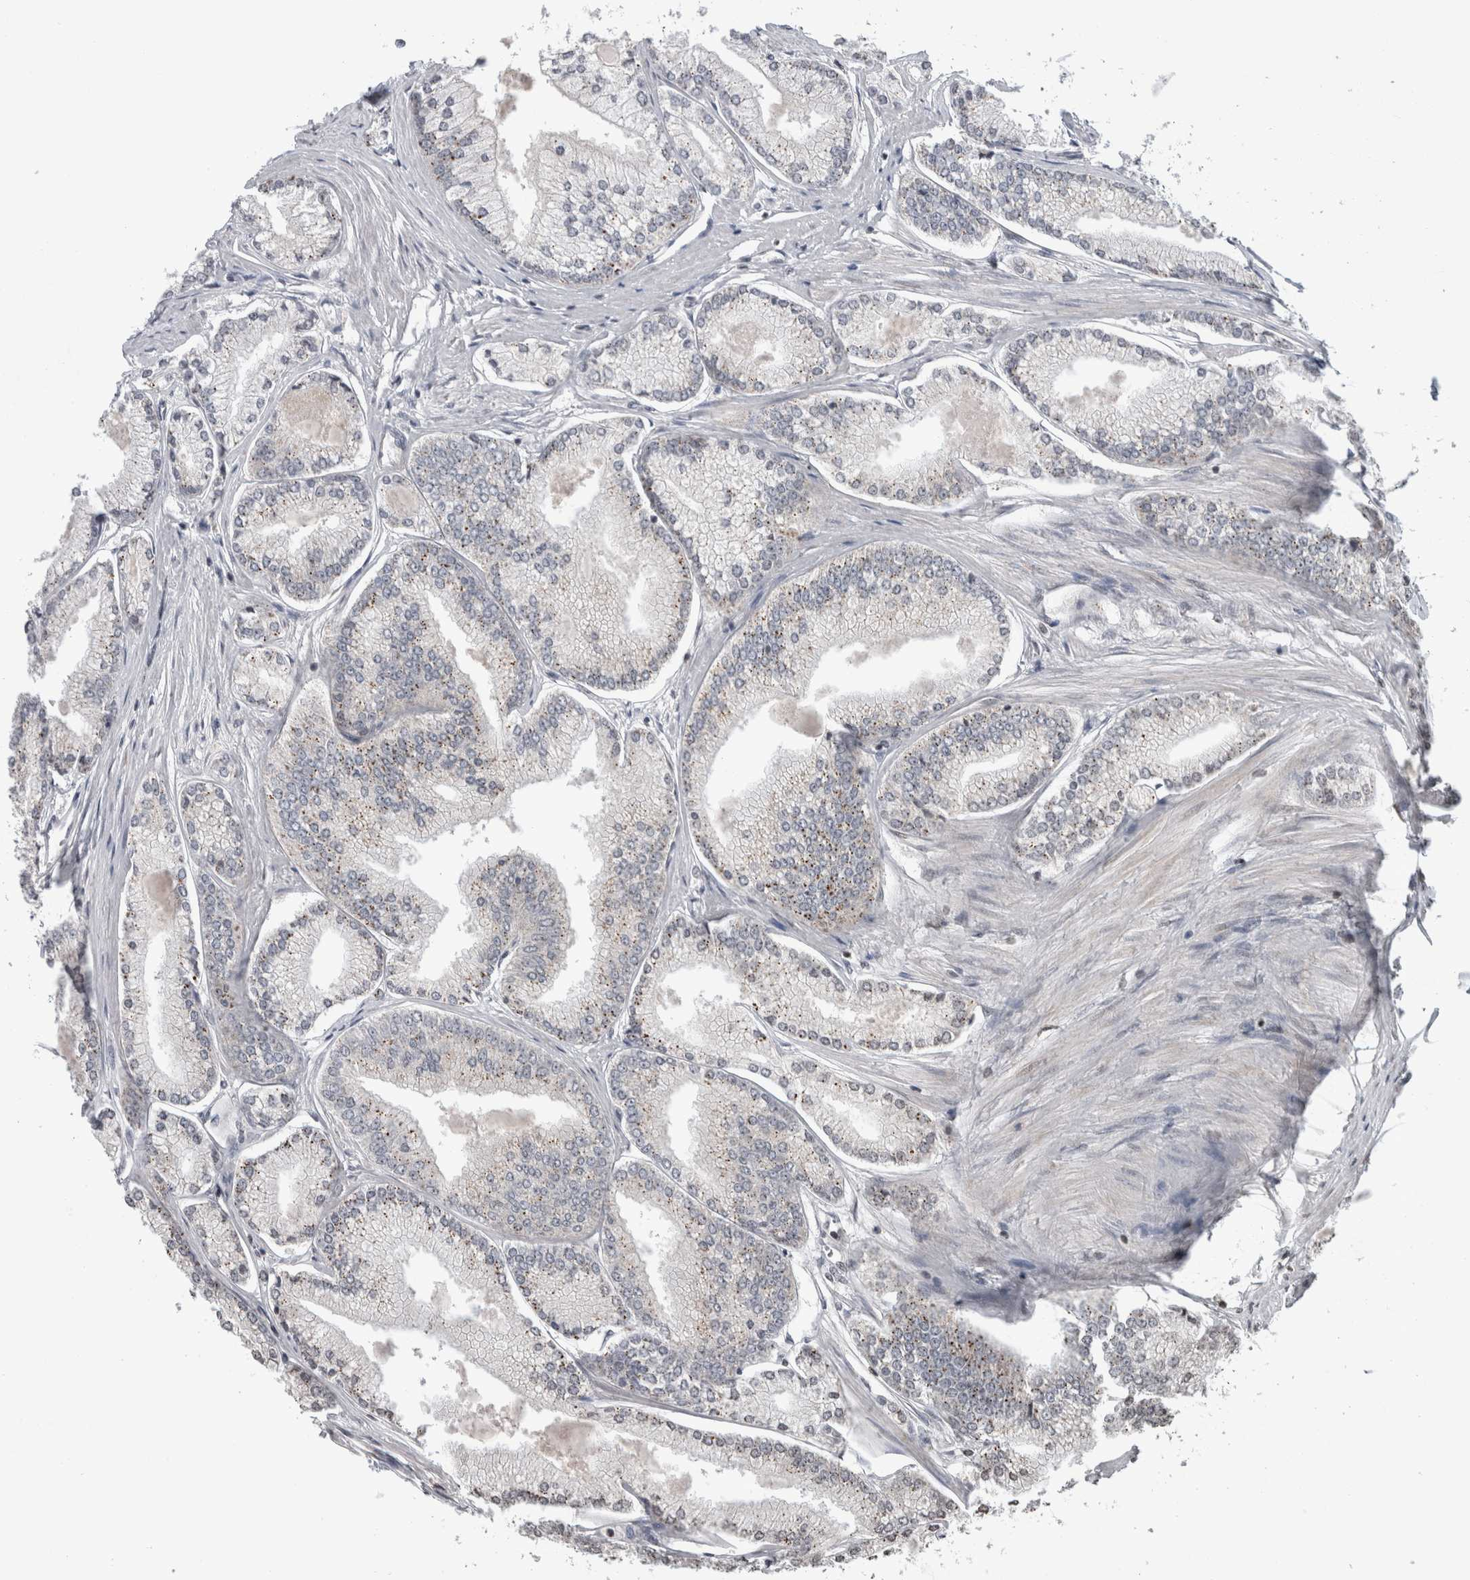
{"staining": {"intensity": "negative", "quantity": "none", "location": "none"}, "tissue": "prostate cancer", "cell_type": "Tumor cells", "image_type": "cancer", "snomed": [{"axis": "morphology", "description": "Adenocarcinoma, Low grade"}, {"axis": "topography", "description": "Prostate"}], "caption": "High magnification brightfield microscopy of prostate cancer (low-grade adenocarcinoma) stained with DAB (3,3'-diaminobenzidine) (brown) and counterstained with hematoxylin (blue): tumor cells show no significant staining.", "gene": "ZBTB11", "patient": {"sex": "male", "age": 52}}